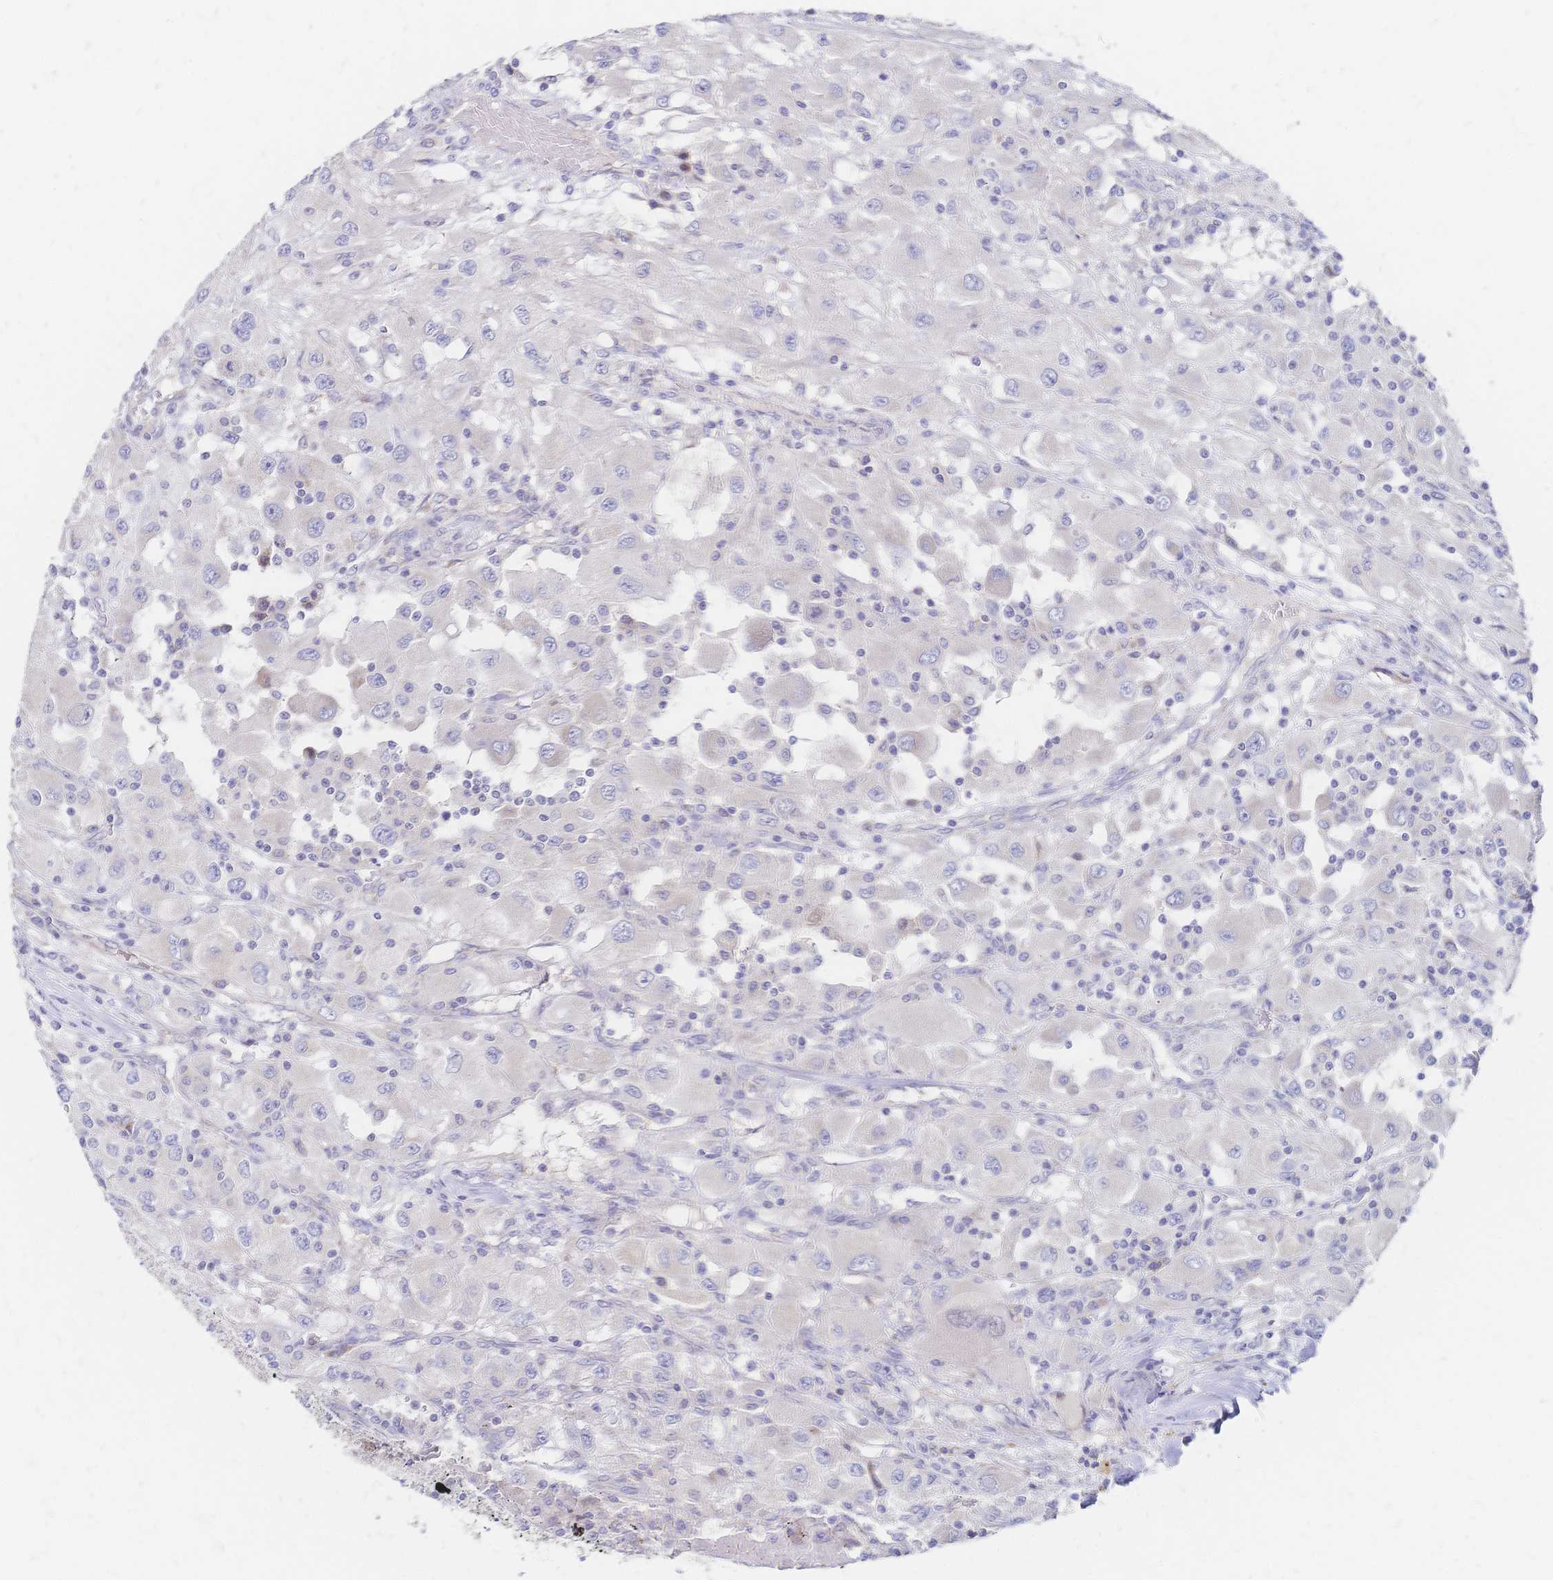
{"staining": {"intensity": "negative", "quantity": "none", "location": "none"}, "tissue": "renal cancer", "cell_type": "Tumor cells", "image_type": "cancer", "snomed": [{"axis": "morphology", "description": "Adenocarcinoma, NOS"}, {"axis": "topography", "description": "Kidney"}], "caption": "Renal cancer was stained to show a protein in brown. There is no significant positivity in tumor cells.", "gene": "VWC2L", "patient": {"sex": "female", "age": 67}}